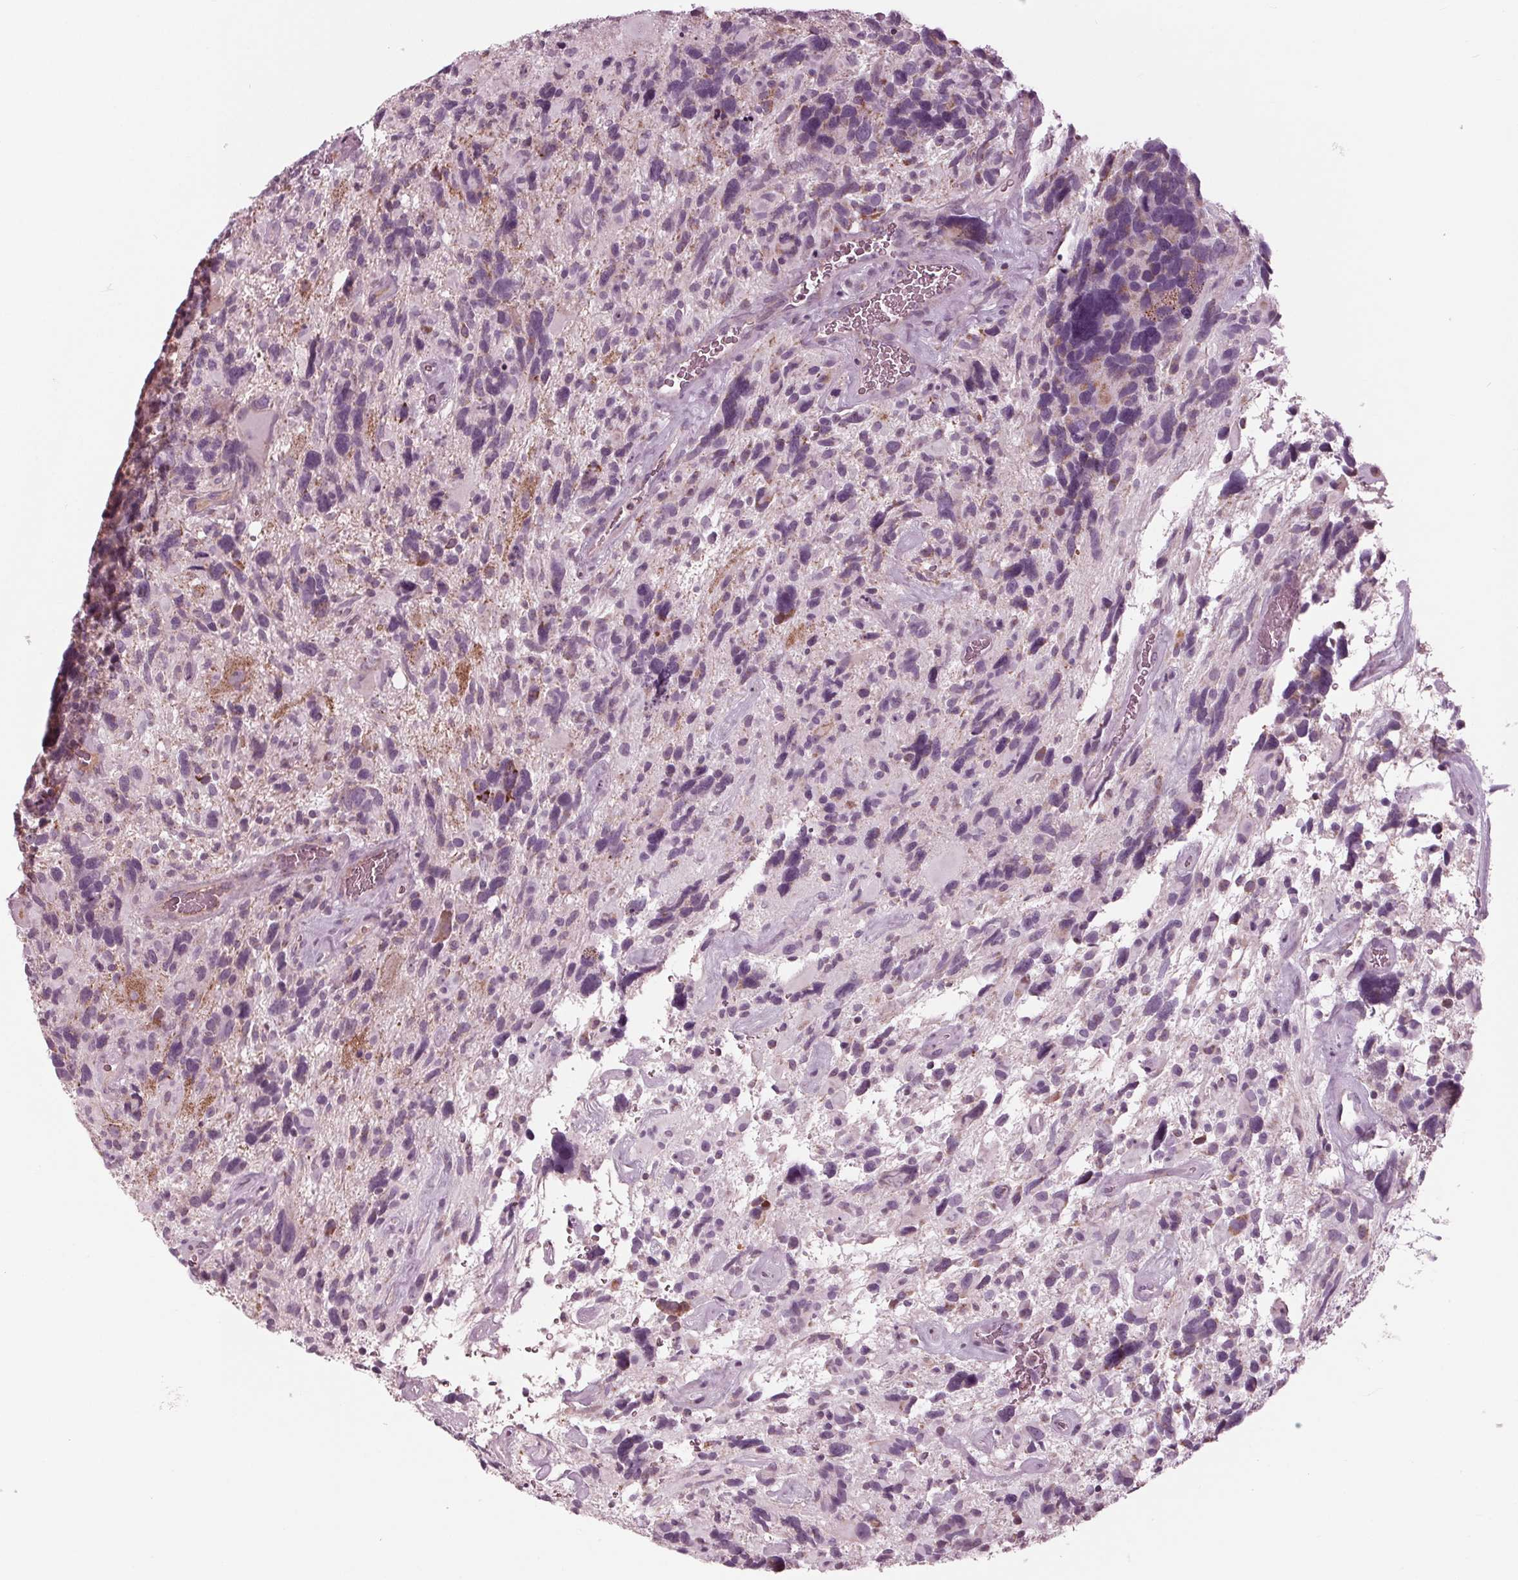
{"staining": {"intensity": "weak", "quantity": "<25%", "location": "cytoplasmic/membranous"}, "tissue": "glioma", "cell_type": "Tumor cells", "image_type": "cancer", "snomed": [{"axis": "morphology", "description": "Glioma, malignant, High grade"}, {"axis": "topography", "description": "Brain"}], "caption": "This is an immunohistochemistry photomicrograph of glioma. There is no expression in tumor cells.", "gene": "CLN6", "patient": {"sex": "male", "age": 49}}